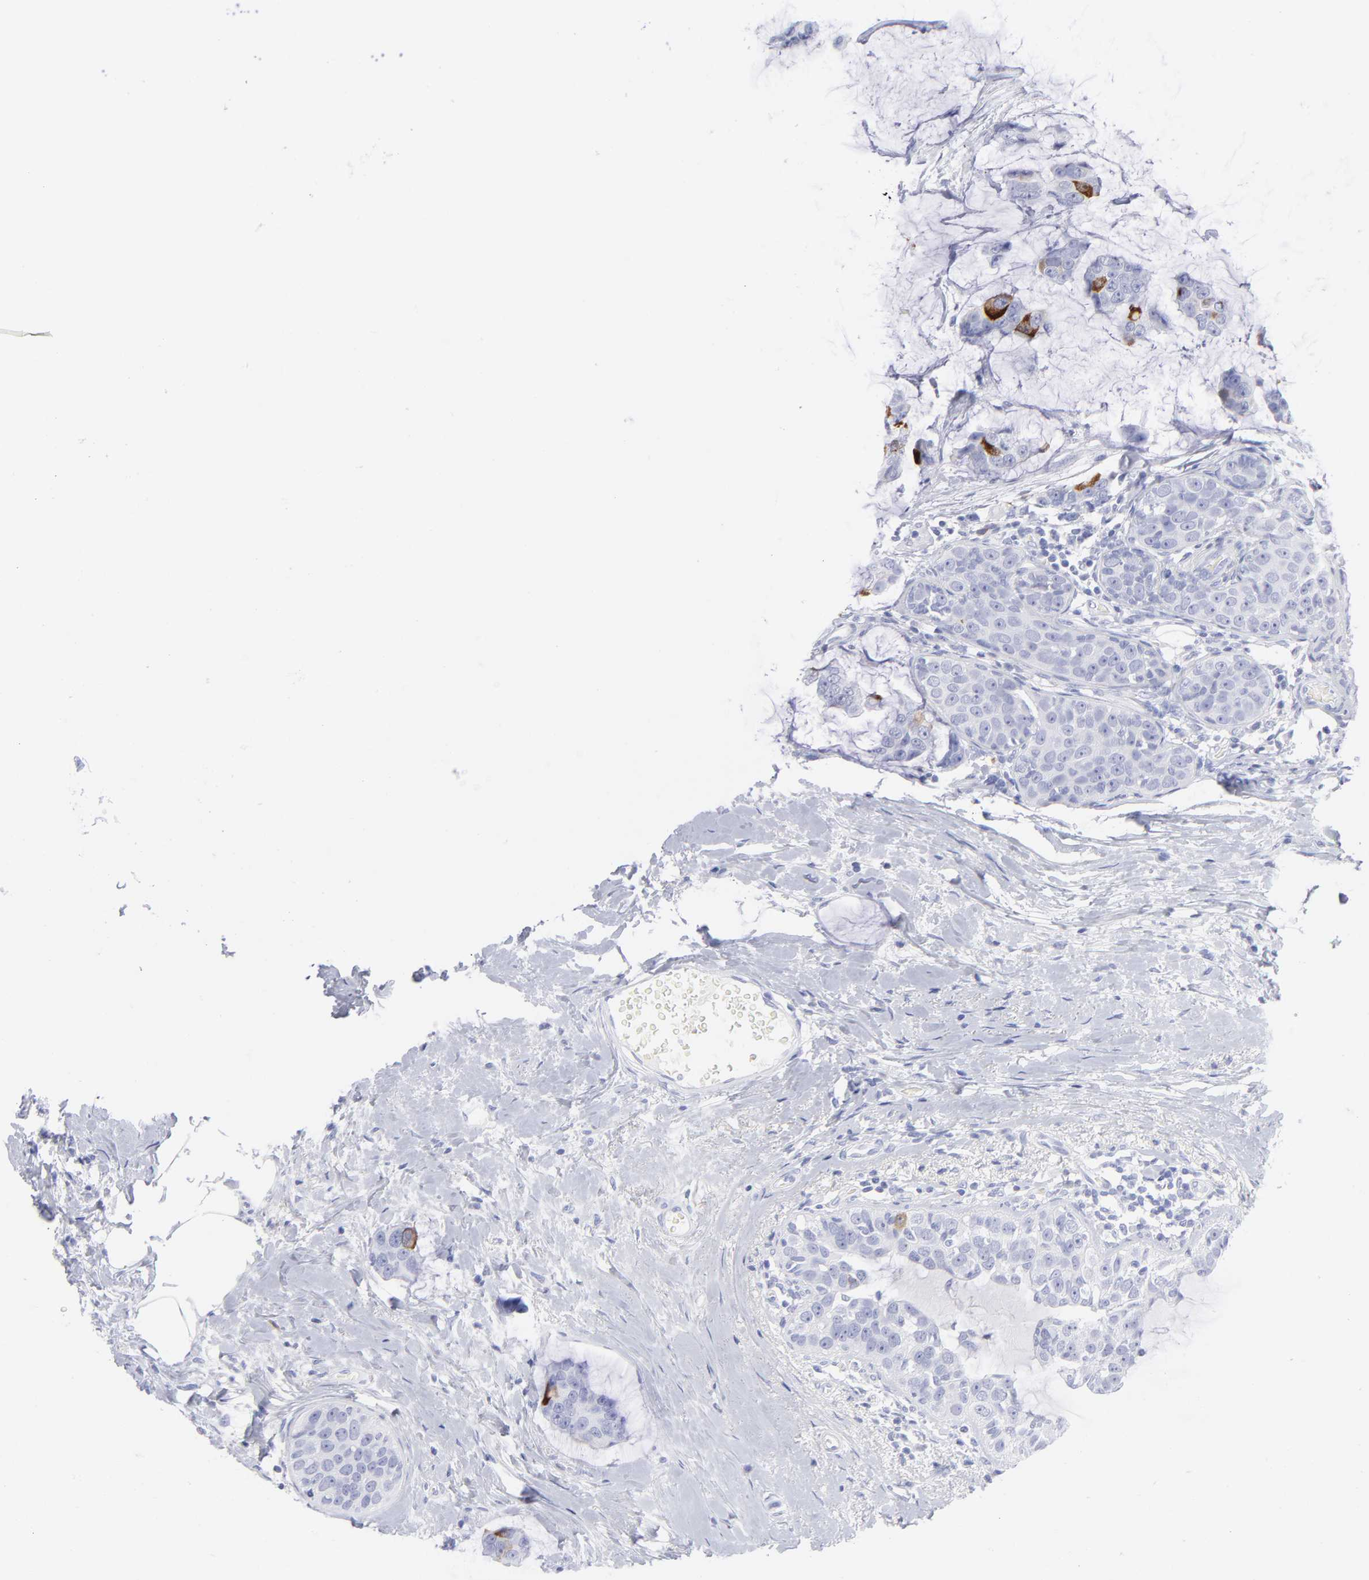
{"staining": {"intensity": "strong", "quantity": "<25%", "location": "cytoplasmic/membranous"}, "tissue": "breast cancer", "cell_type": "Tumor cells", "image_type": "cancer", "snomed": [{"axis": "morphology", "description": "Normal tissue, NOS"}, {"axis": "morphology", "description": "Duct carcinoma"}, {"axis": "topography", "description": "Breast"}], "caption": "Strong cytoplasmic/membranous staining for a protein is seen in approximately <25% of tumor cells of breast cancer (infiltrating ductal carcinoma) using immunohistochemistry (IHC).", "gene": "CCNB1", "patient": {"sex": "female", "age": 50}}